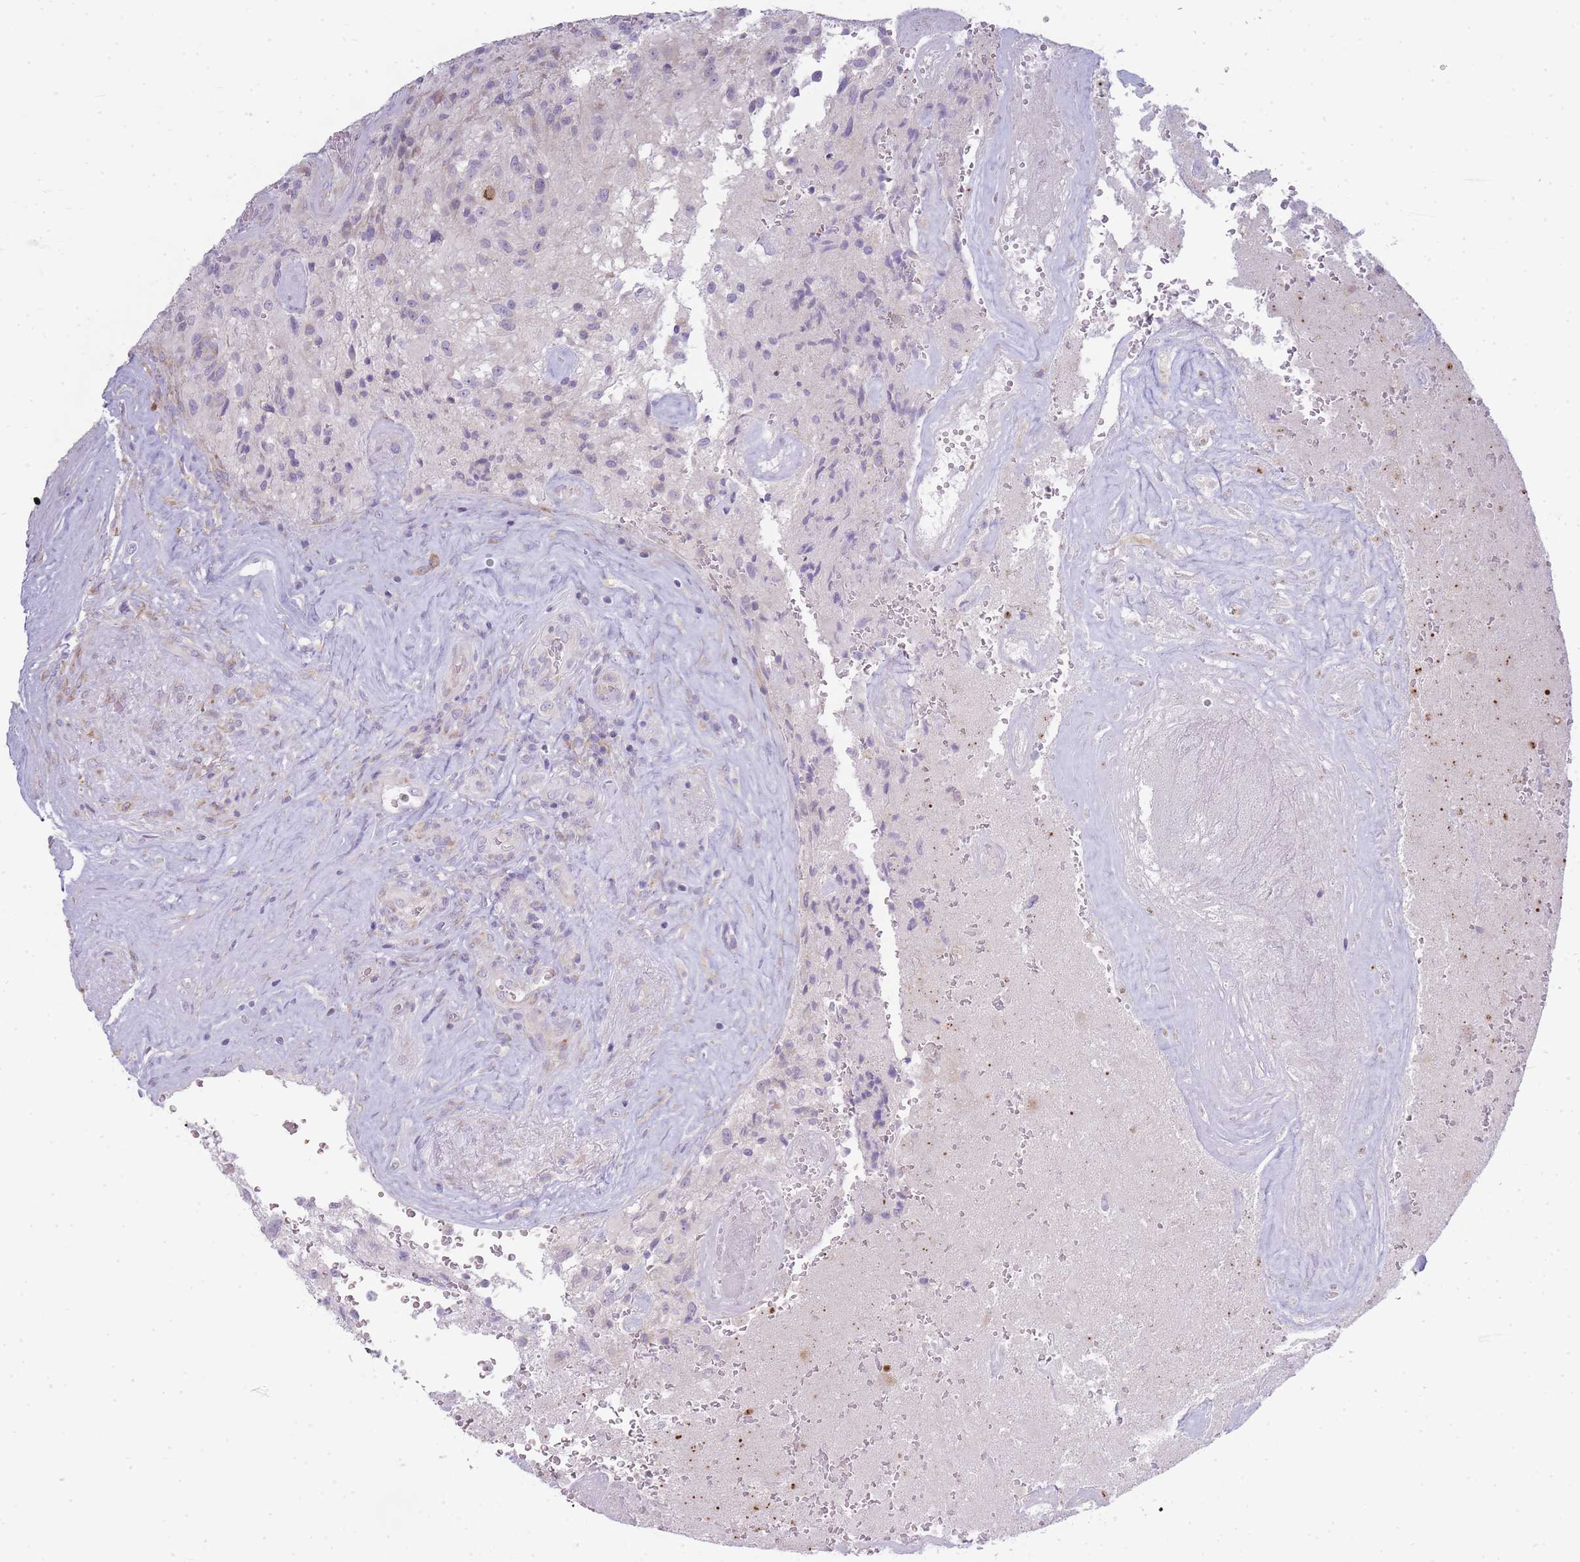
{"staining": {"intensity": "negative", "quantity": "none", "location": "none"}, "tissue": "glioma", "cell_type": "Tumor cells", "image_type": "cancer", "snomed": [{"axis": "morphology", "description": "Normal tissue, NOS"}, {"axis": "morphology", "description": "Glioma, malignant, High grade"}, {"axis": "topography", "description": "Cerebral cortex"}], "caption": "High-grade glioma (malignant) stained for a protein using immunohistochemistry (IHC) reveals no positivity tumor cells.", "gene": "OR5L2", "patient": {"sex": "male", "age": 56}}